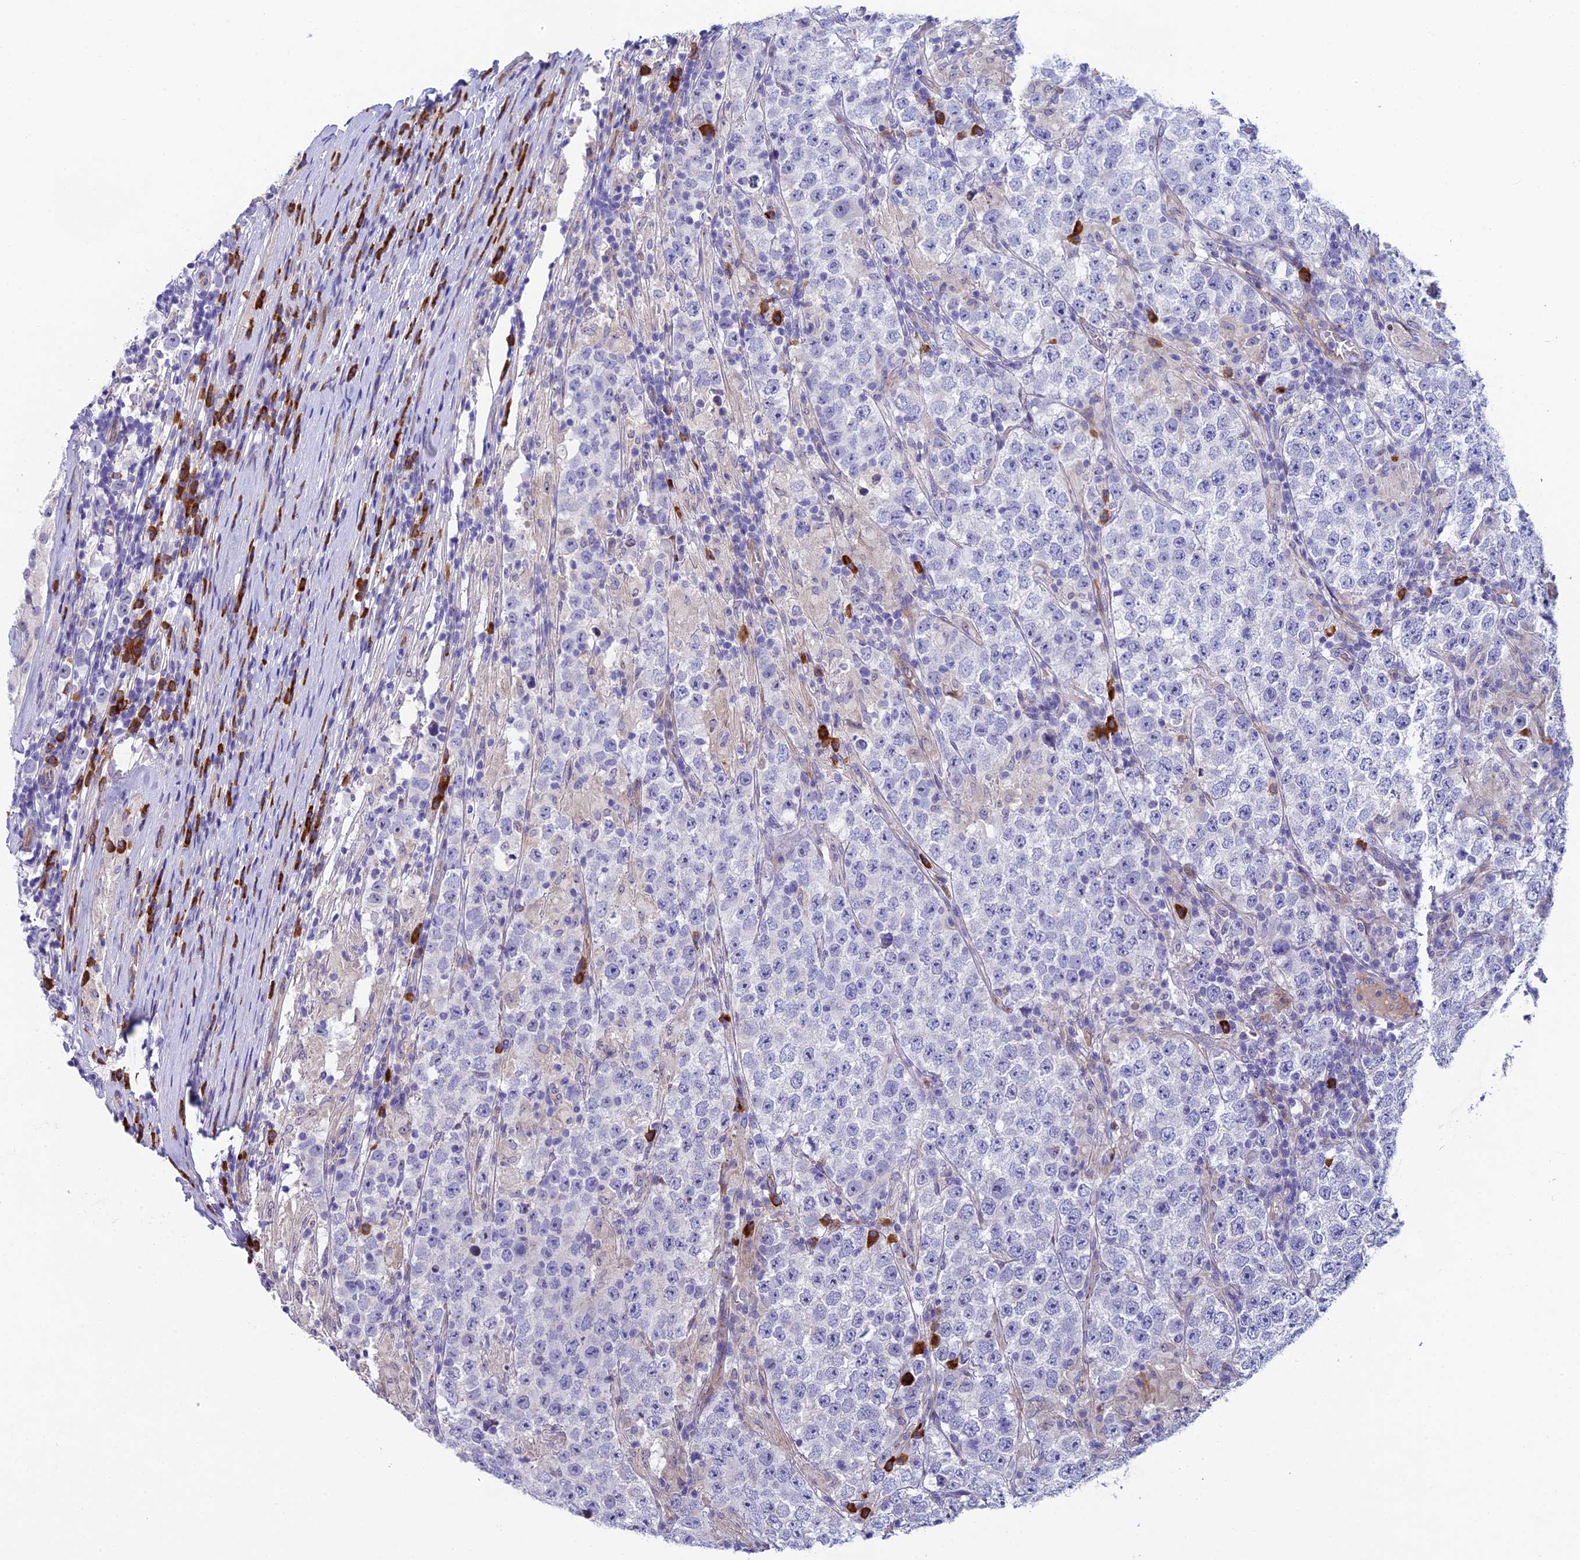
{"staining": {"intensity": "negative", "quantity": "none", "location": "none"}, "tissue": "testis cancer", "cell_type": "Tumor cells", "image_type": "cancer", "snomed": [{"axis": "morphology", "description": "Normal tissue, NOS"}, {"axis": "morphology", "description": "Urothelial carcinoma, High grade"}, {"axis": "morphology", "description": "Seminoma, NOS"}, {"axis": "morphology", "description": "Carcinoma, Embryonal, NOS"}, {"axis": "topography", "description": "Urinary bladder"}, {"axis": "topography", "description": "Testis"}], "caption": "Immunohistochemical staining of embryonal carcinoma (testis) exhibits no significant positivity in tumor cells.", "gene": "MACIR", "patient": {"sex": "male", "age": 41}}